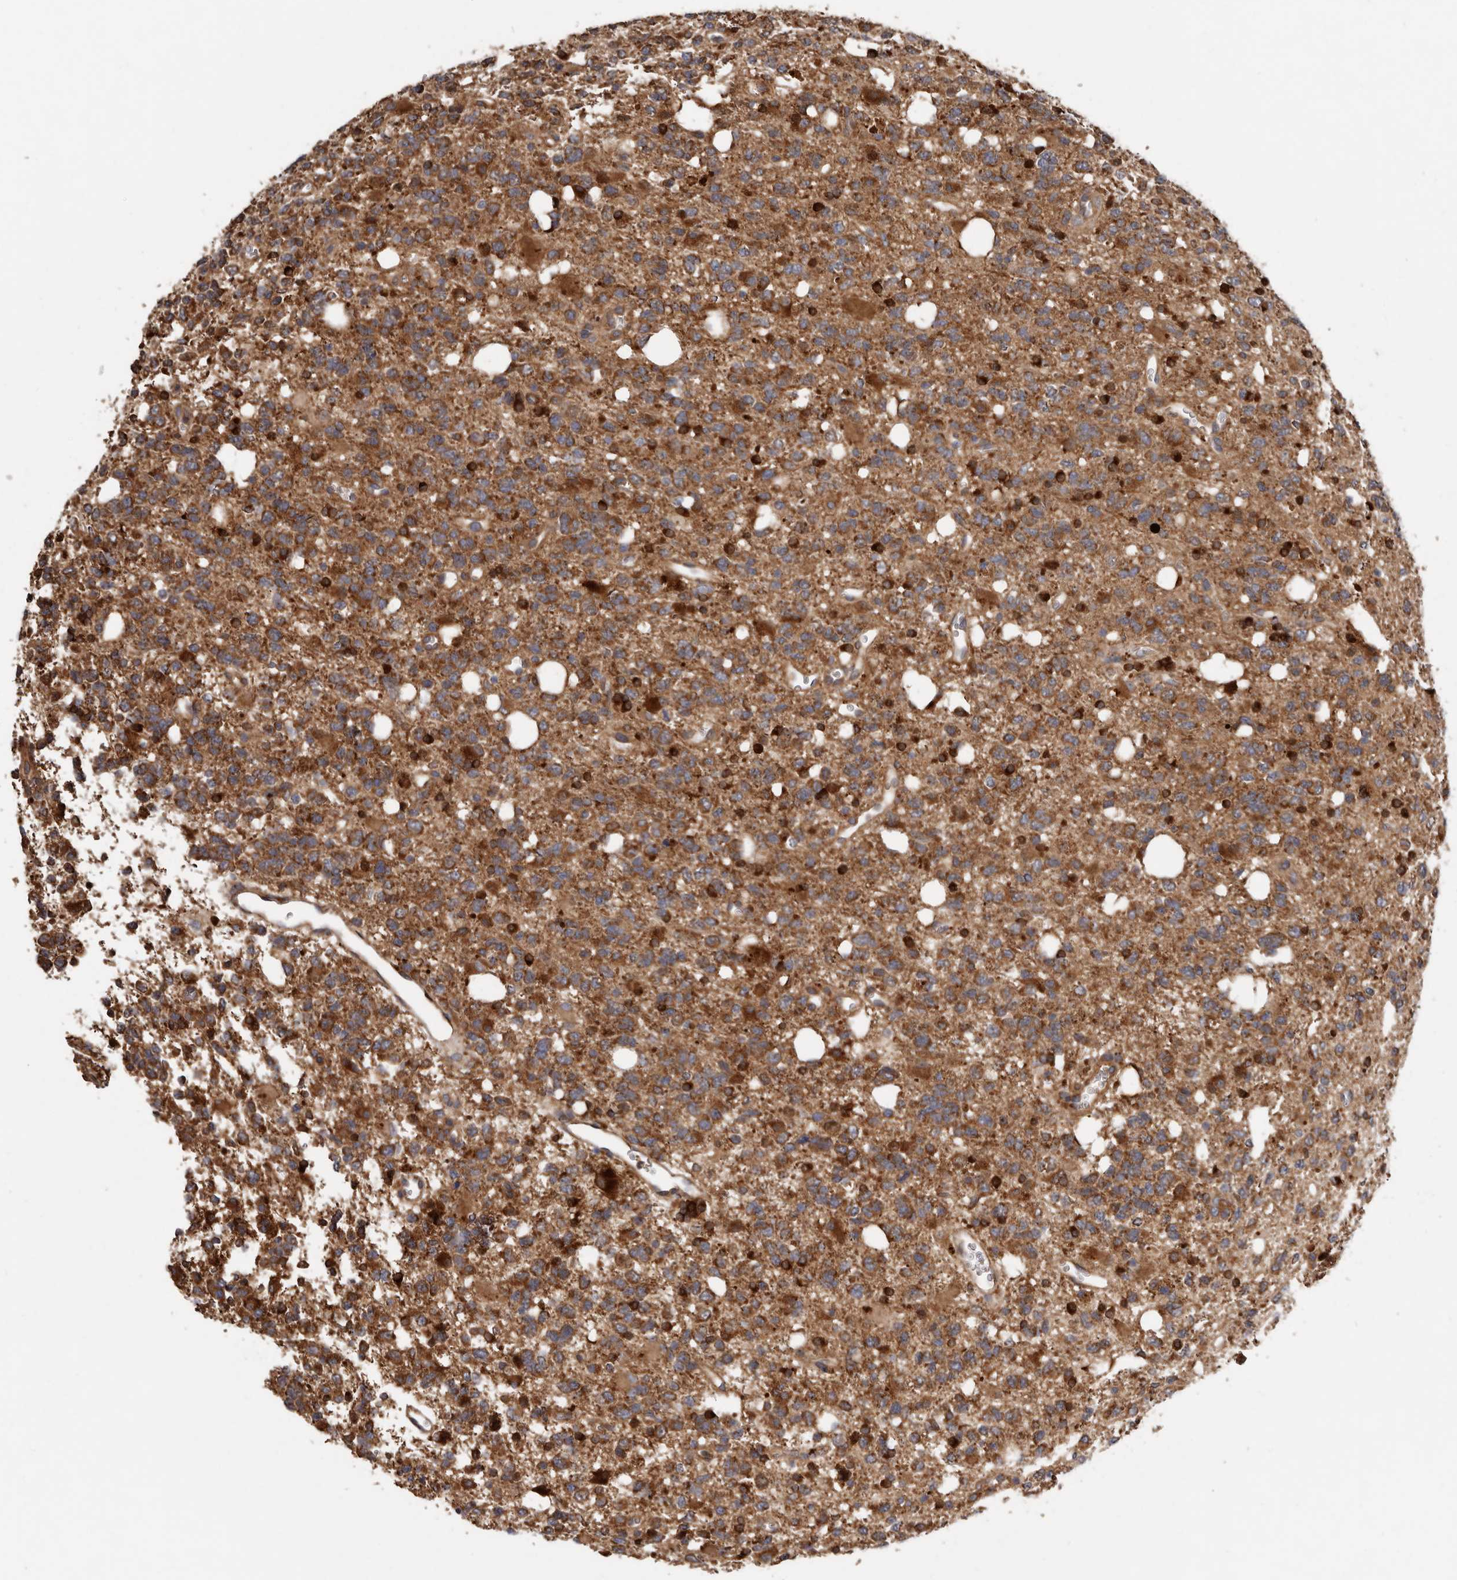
{"staining": {"intensity": "strong", "quantity": "25%-75%", "location": "cytoplasmic/membranous"}, "tissue": "glioma", "cell_type": "Tumor cells", "image_type": "cancer", "snomed": [{"axis": "morphology", "description": "Glioma, malignant, High grade"}, {"axis": "topography", "description": "Brain"}], "caption": "Tumor cells reveal high levels of strong cytoplasmic/membranous staining in approximately 25%-75% of cells in glioma. The staining was performed using DAB (3,3'-diaminobenzidine) to visualize the protein expression in brown, while the nuclei were stained in blue with hematoxylin (Magnification: 20x).", "gene": "GOT1L1", "patient": {"sex": "female", "age": 62}}